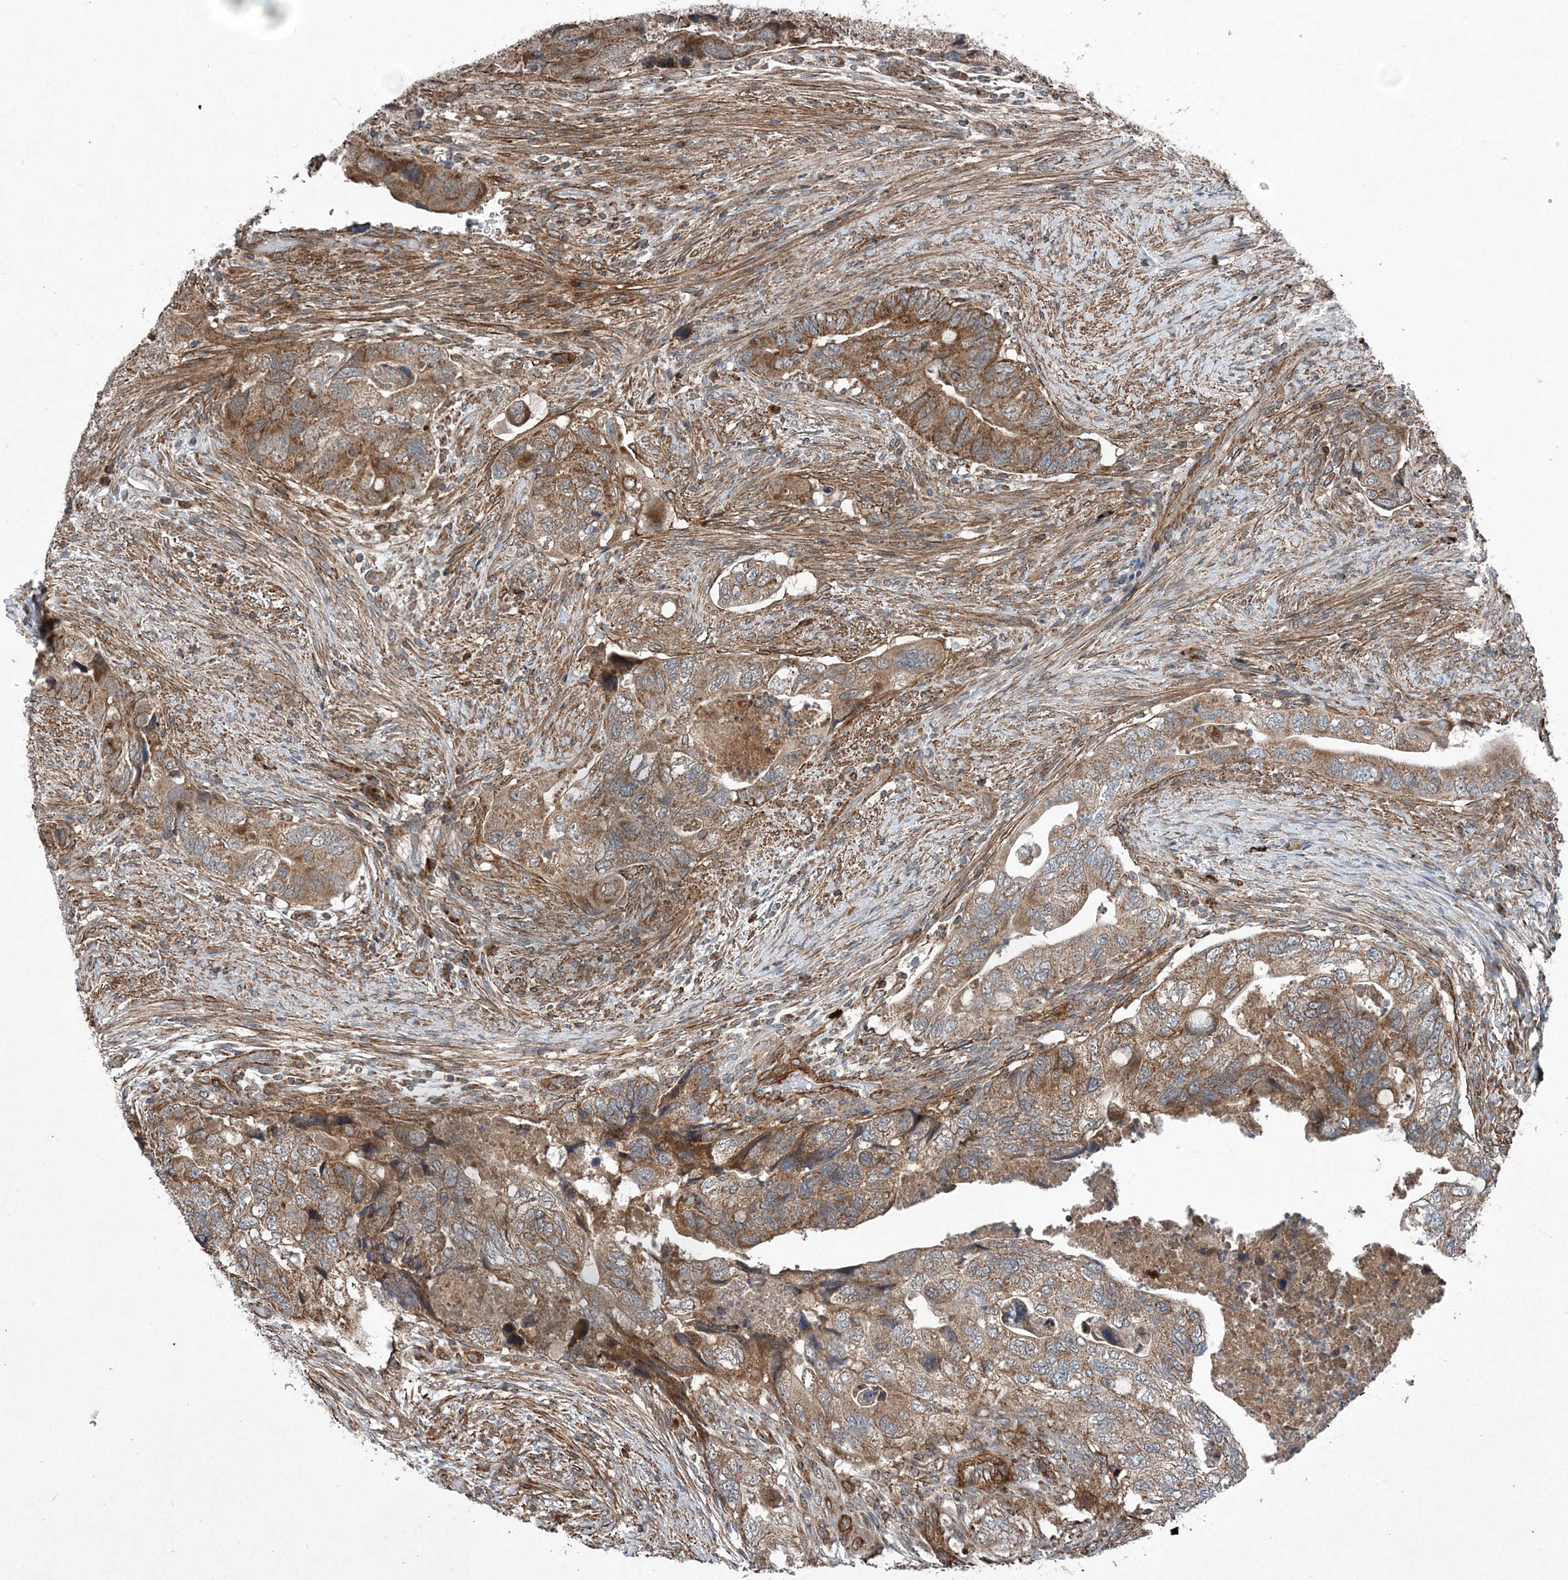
{"staining": {"intensity": "moderate", "quantity": ">75%", "location": "cytoplasmic/membranous"}, "tissue": "colorectal cancer", "cell_type": "Tumor cells", "image_type": "cancer", "snomed": [{"axis": "morphology", "description": "Adenocarcinoma, NOS"}, {"axis": "topography", "description": "Rectum"}], "caption": "A medium amount of moderate cytoplasmic/membranous expression is seen in approximately >75% of tumor cells in colorectal adenocarcinoma tissue.", "gene": "NDUFA2", "patient": {"sex": "male", "age": 63}}